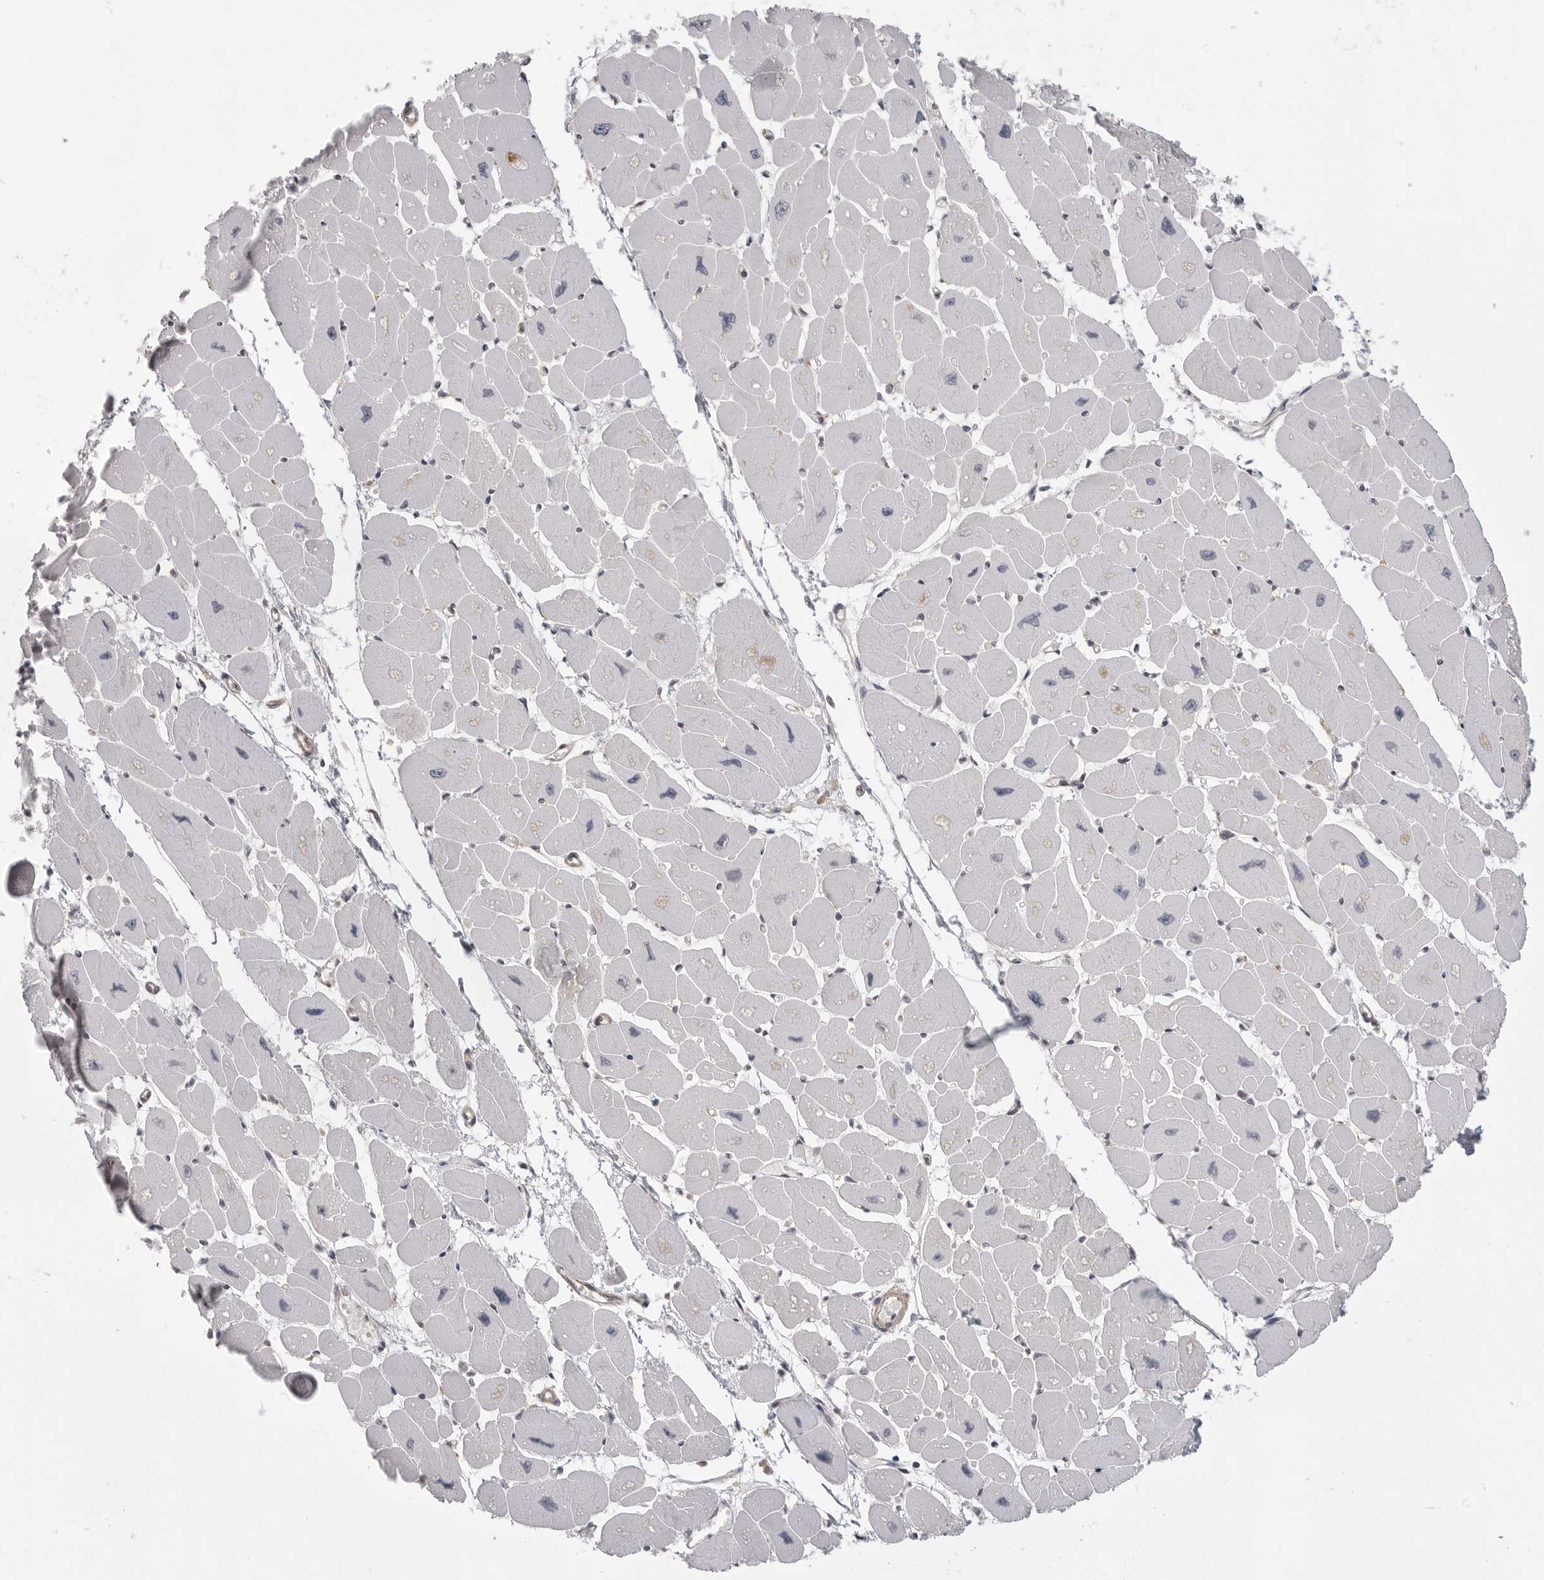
{"staining": {"intensity": "weak", "quantity": "<25%", "location": "cytoplasmic/membranous"}, "tissue": "heart muscle", "cell_type": "Cardiomyocytes", "image_type": "normal", "snomed": [{"axis": "morphology", "description": "Normal tissue, NOS"}, {"axis": "topography", "description": "Heart"}], "caption": "Heart muscle was stained to show a protein in brown. There is no significant expression in cardiomyocytes. (DAB immunohistochemistry with hematoxylin counter stain).", "gene": "CERS2", "patient": {"sex": "female", "age": 54}}